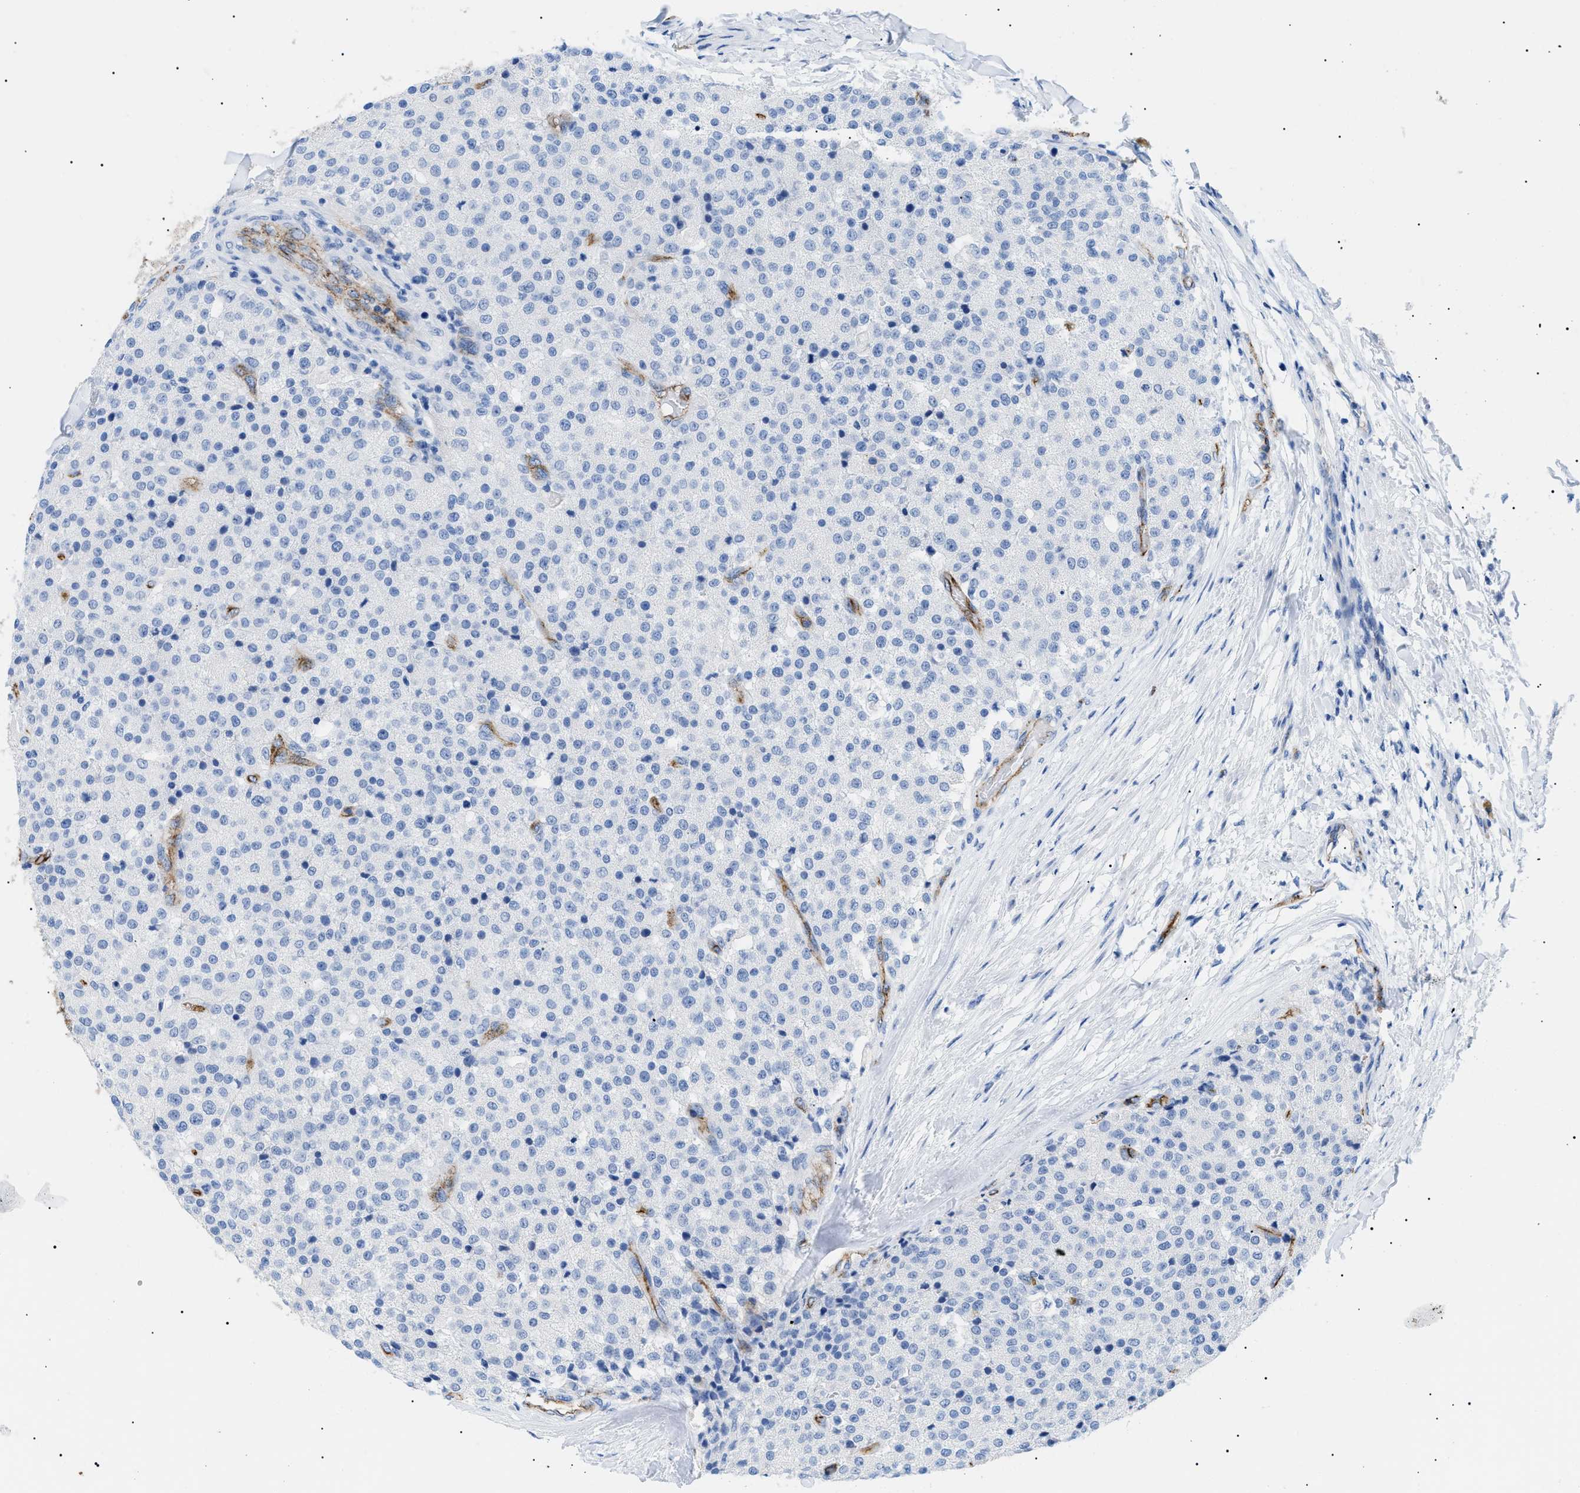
{"staining": {"intensity": "negative", "quantity": "none", "location": "none"}, "tissue": "testis cancer", "cell_type": "Tumor cells", "image_type": "cancer", "snomed": [{"axis": "morphology", "description": "Seminoma, NOS"}, {"axis": "topography", "description": "Testis"}], "caption": "This image is of seminoma (testis) stained with IHC to label a protein in brown with the nuclei are counter-stained blue. There is no positivity in tumor cells.", "gene": "PODXL", "patient": {"sex": "male", "age": 59}}